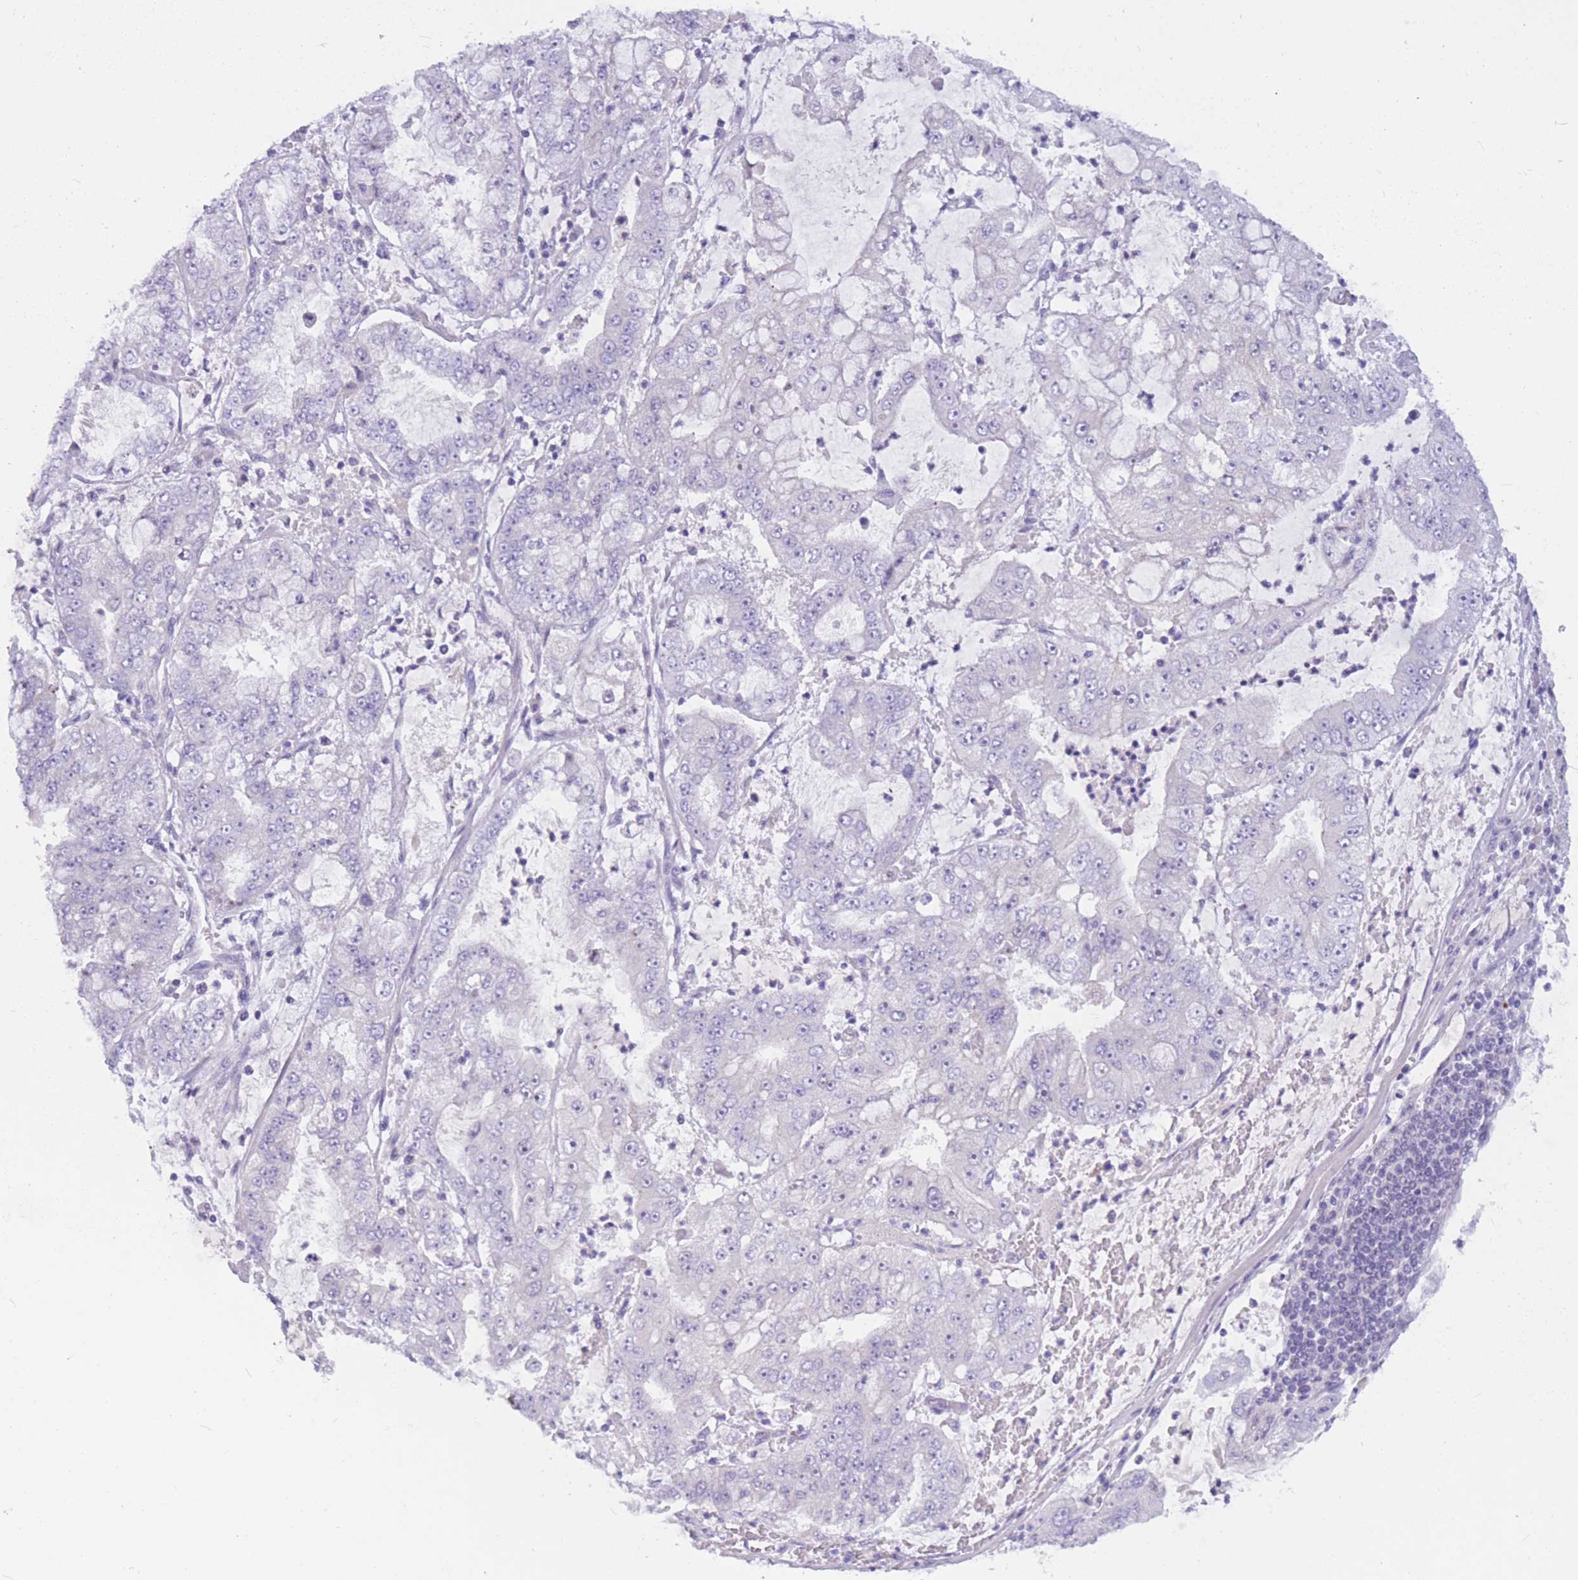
{"staining": {"intensity": "negative", "quantity": "none", "location": "none"}, "tissue": "stomach cancer", "cell_type": "Tumor cells", "image_type": "cancer", "snomed": [{"axis": "morphology", "description": "Adenocarcinoma, NOS"}, {"axis": "topography", "description": "Stomach"}], "caption": "This is an immunohistochemistry micrograph of adenocarcinoma (stomach). There is no staining in tumor cells.", "gene": "BOP1", "patient": {"sex": "male", "age": 76}}